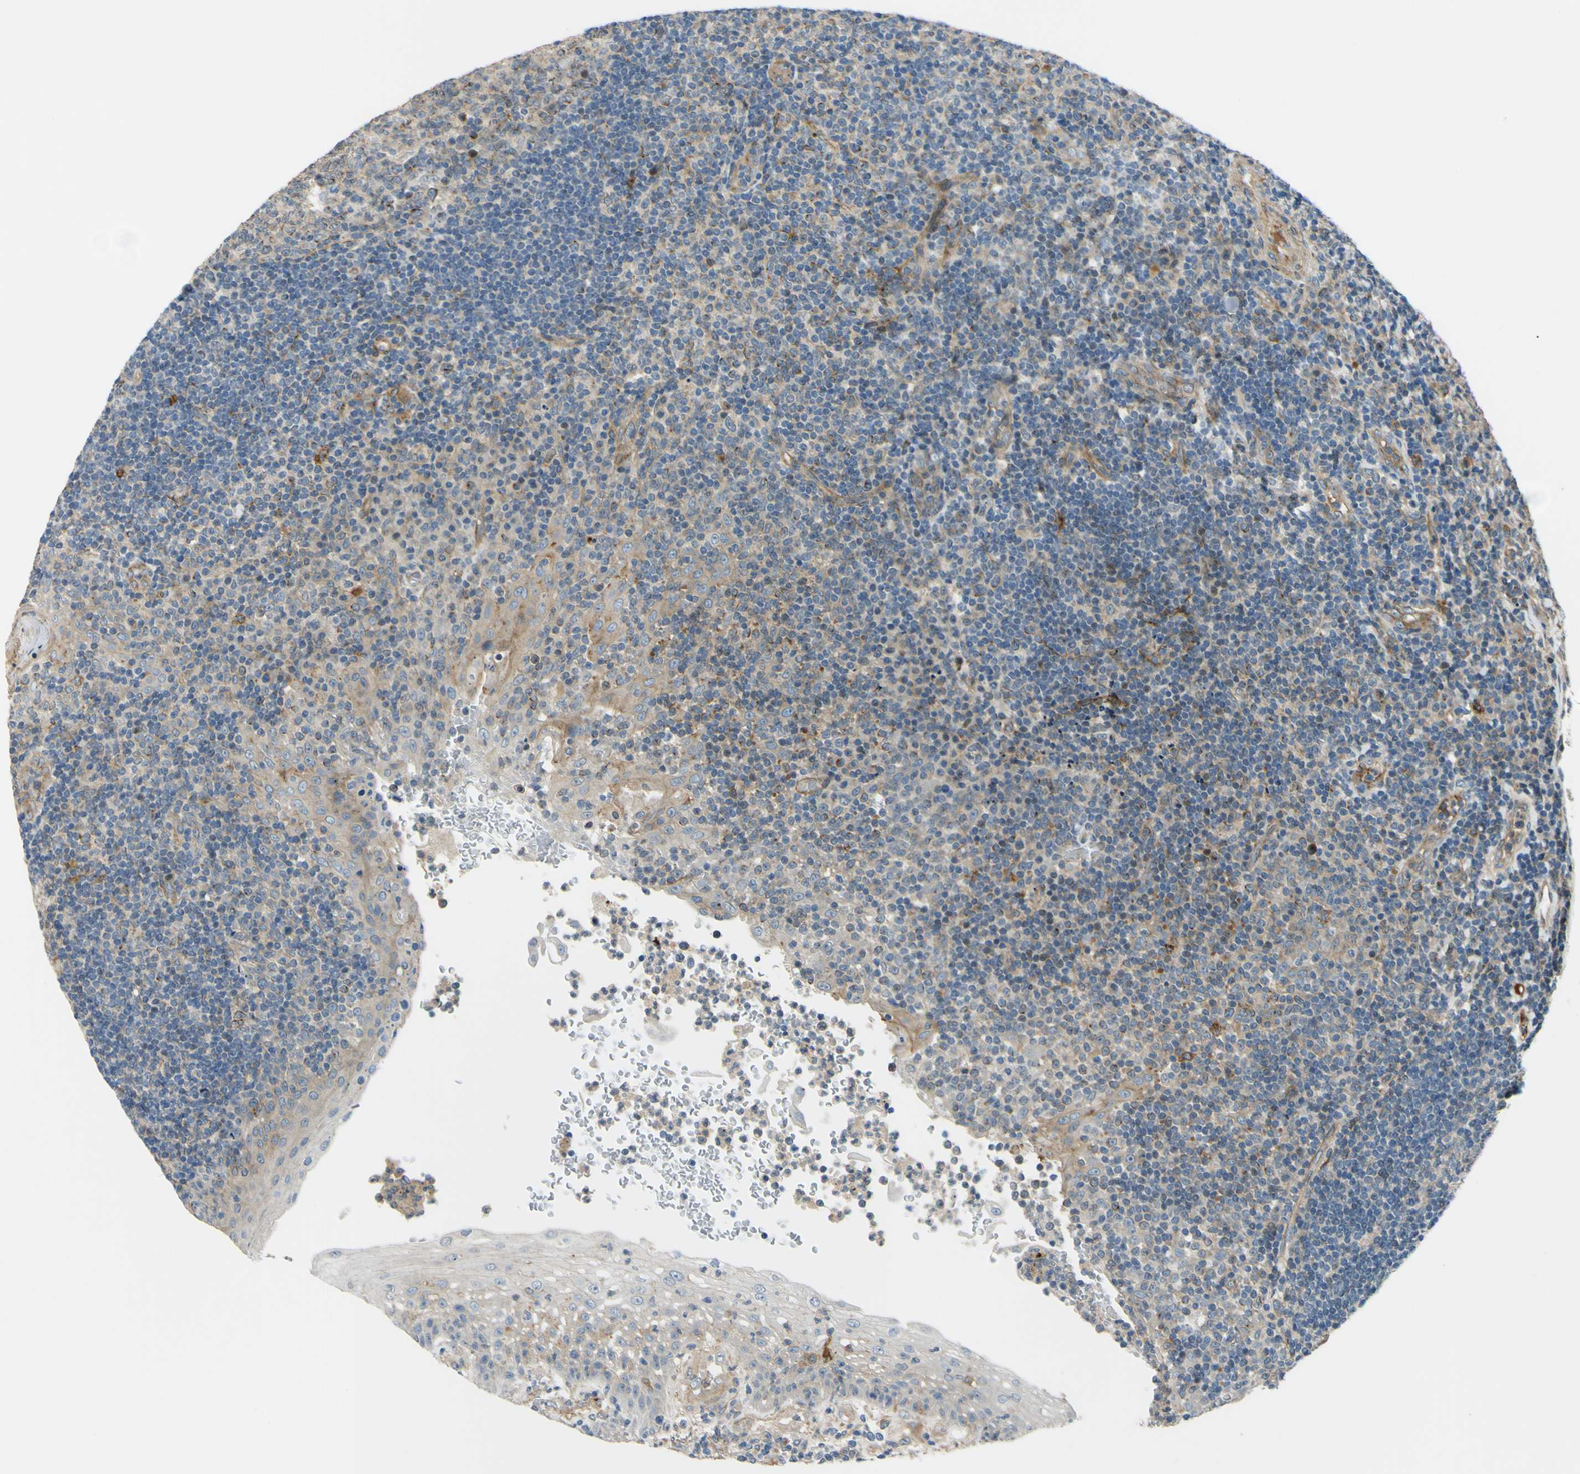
{"staining": {"intensity": "weak", "quantity": "25%-75%", "location": "cytoplasmic/membranous"}, "tissue": "tonsil", "cell_type": "Germinal center cells", "image_type": "normal", "snomed": [{"axis": "morphology", "description": "Normal tissue, NOS"}, {"axis": "topography", "description": "Tonsil"}], "caption": "Tonsil stained with DAB (3,3'-diaminobenzidine) immunohistochemistry (IHC) displays low levels of weak cytoplasmic/membranous expression in approximately 25%-75% of germinal center cells.", "gene": "ARHGAP1", "patient": {"sex": "female", "age": 40}}